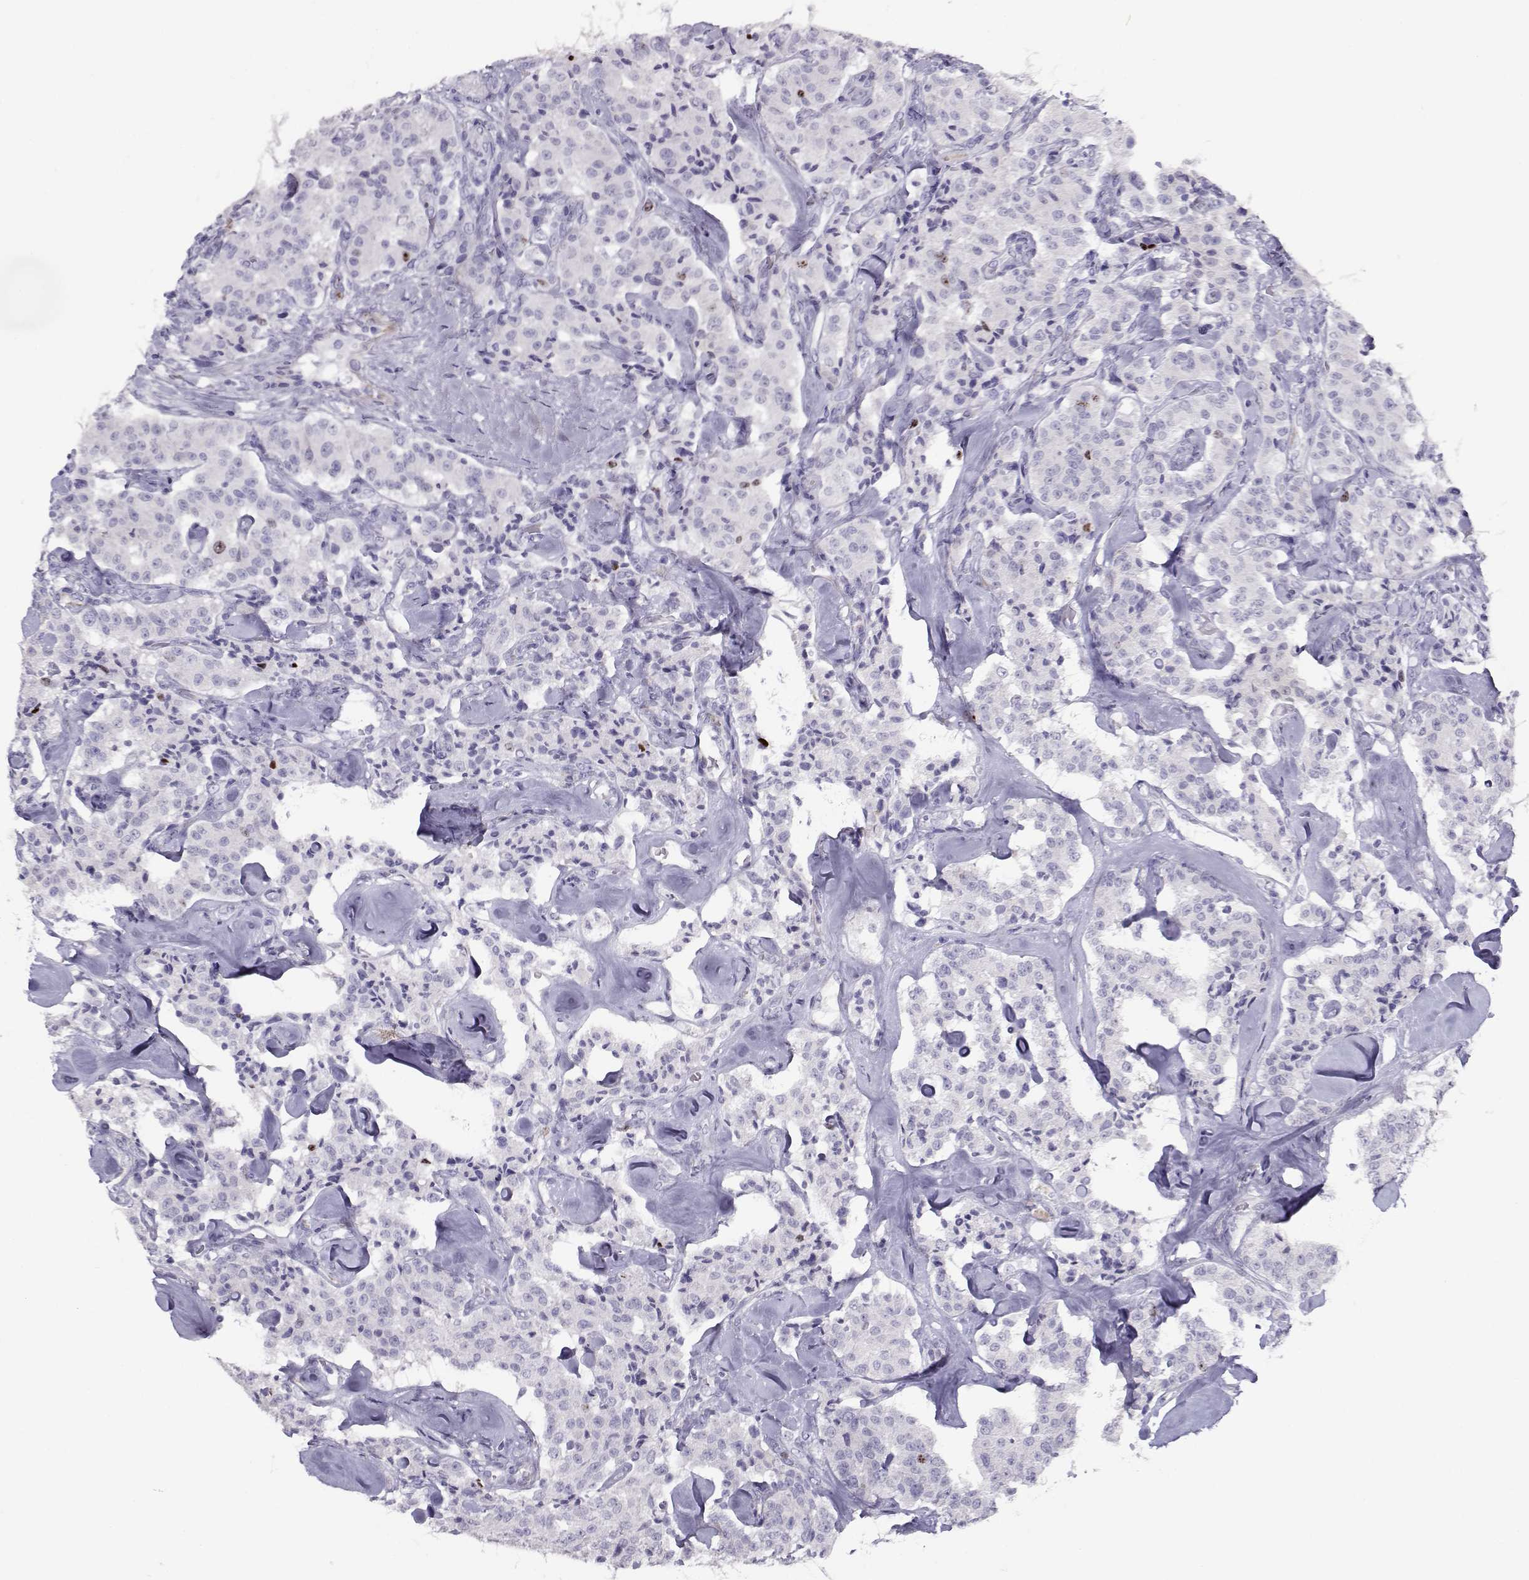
{"staining": {"intensity": "negative", "quantity": "none", "location": "none"}, "tissue": "carcinoid", "cell_type": "Tumor cells", "image_type": "cancer", "snomed": [{"axis": "morphology", "description": "Carcinoid, malignant, NOS"}, {"axis": "topography", "description": "Pancreas"}], "caption": "Immunohistochemistry of carcinoid shows no staining in tumor cells.", "gene": "NPW", "patient": {"sex": "male", "age": 41}}